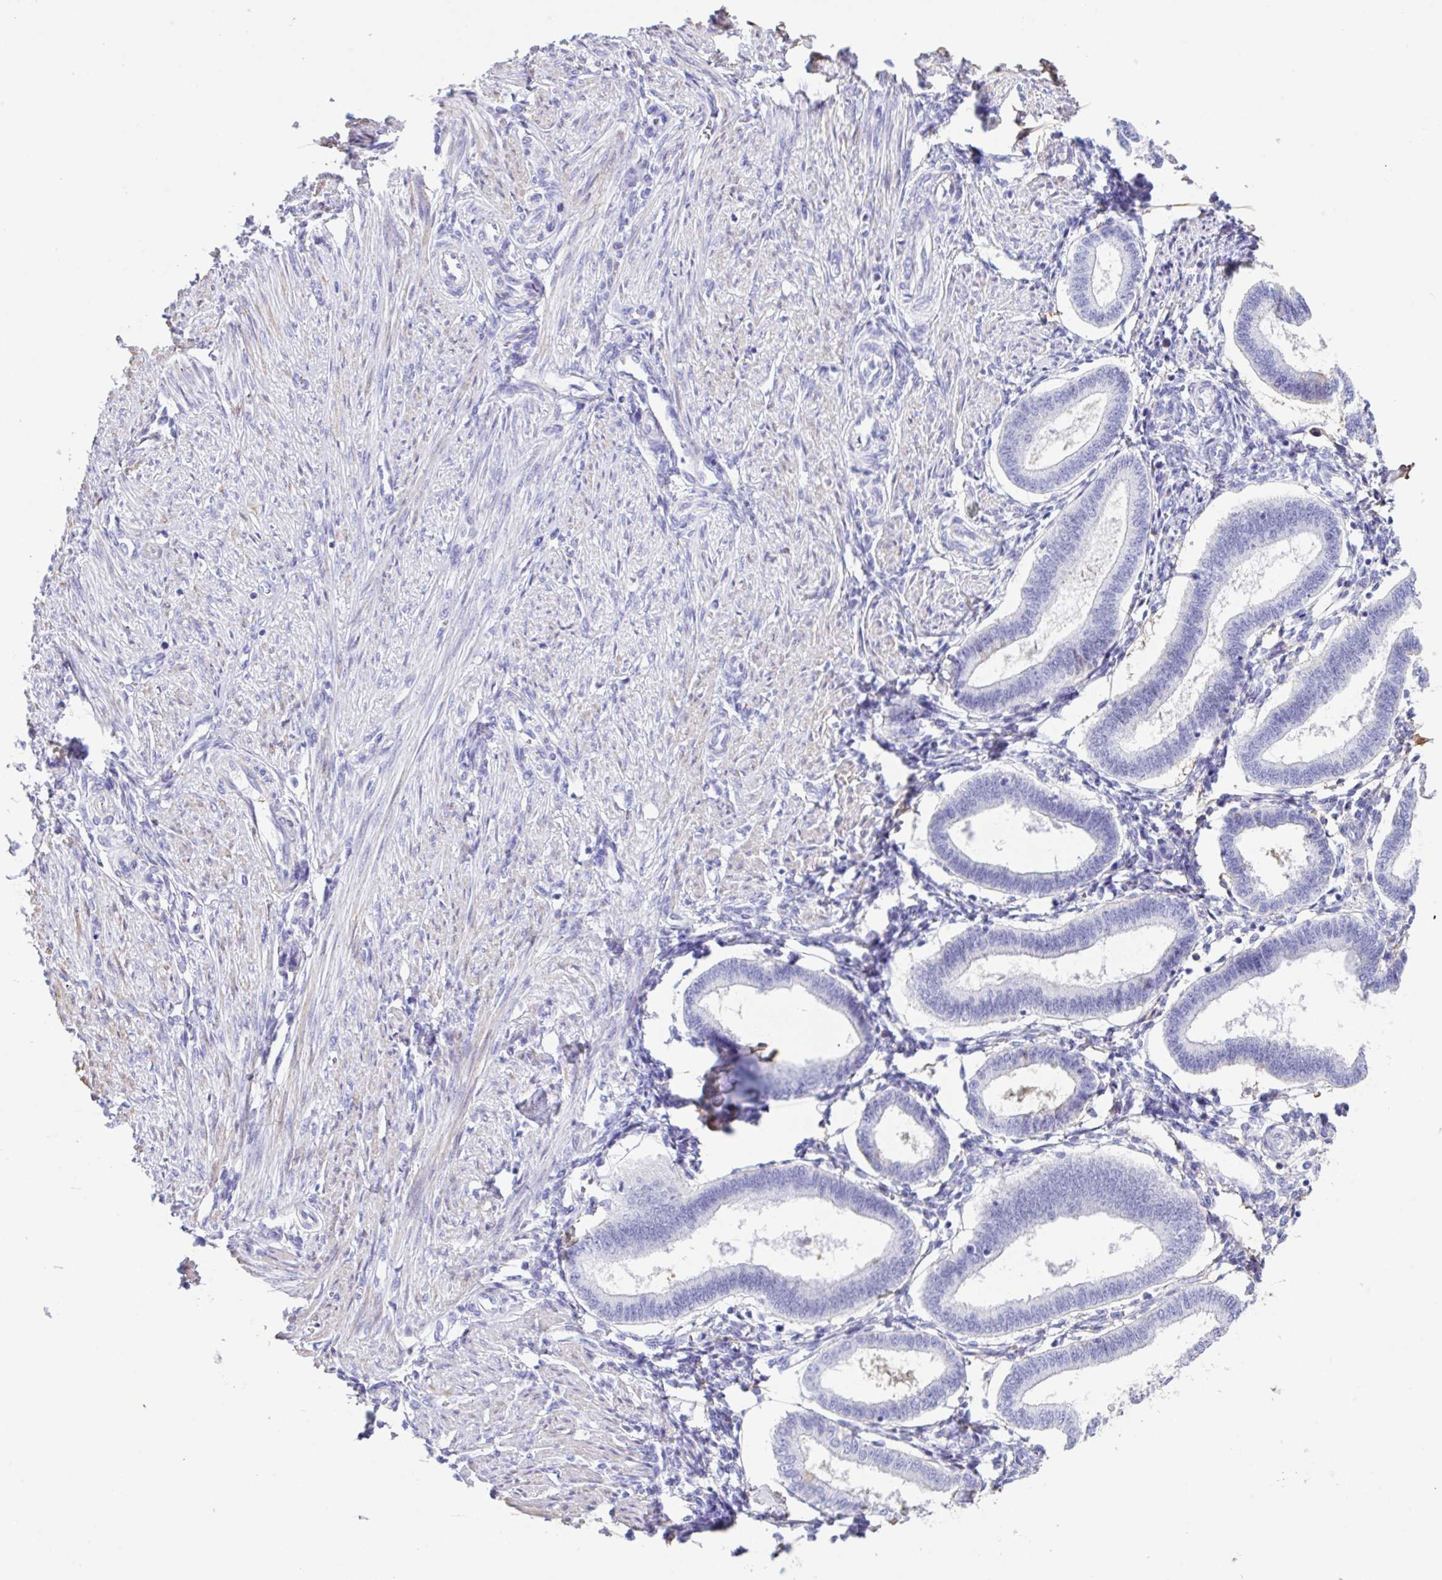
{"staining": {"intensity": "negative", "quantity": "none", "location": "none"}, "tissue": "endometrium", "cell_type": "Cells in endometrial stroma", "image_type": "normal", "snomed": [{"axis": "morphology", "description": "Normal tissue, NOS"}, {"axis": "topography", "description": "Endometrium"}], "caption": "Immunohistochemistry (IHC) of benign endometrium displays no staining in cells in endometrial stroma. (DAB immunohistochemistry (IHC), high magnification).", "gene": "HOXC12", "patient": {"sex": "female", "age": 24}}